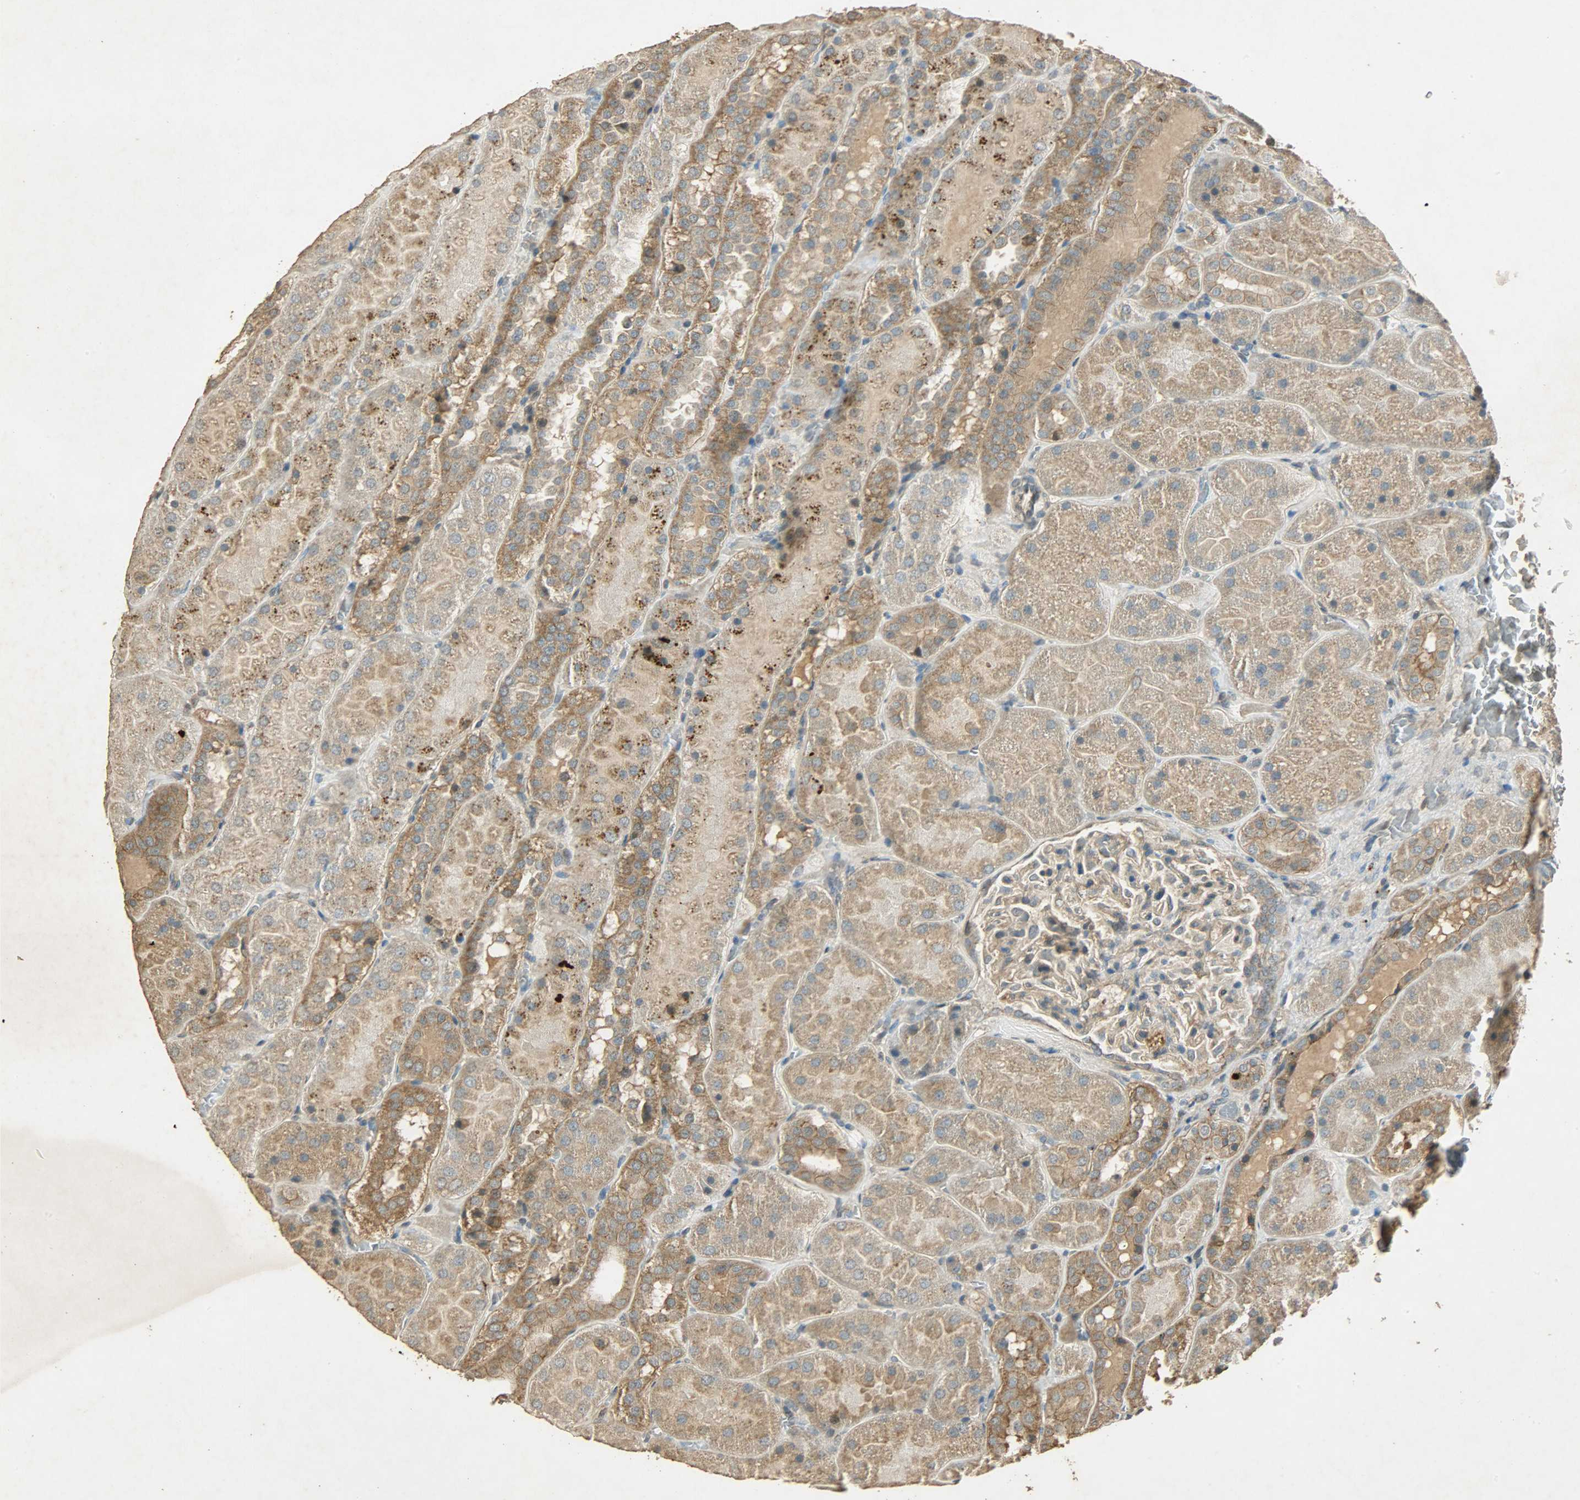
{"staining": {"intensity": "moderate", "quantity": ">75%", "location": "cytoplasmic/membranous"}, "tissue": "kidney", "cell_type": "Cells in glomeruli", "image_type": "normal", "snomed": [{"axis": "morphology", "description": "Normal tissue, NOS"}, {"axis": "topography", "description": "Kidney"}], "caption": "Immunohistochemical staining of benign human kidney displays >75% levels of moderate cytoplasmic/membranous protein positivity in approximately >75% of cells in glomeruli.", "gene": "ATP2B1", "patient": {"sex": "male", "age": 28}}